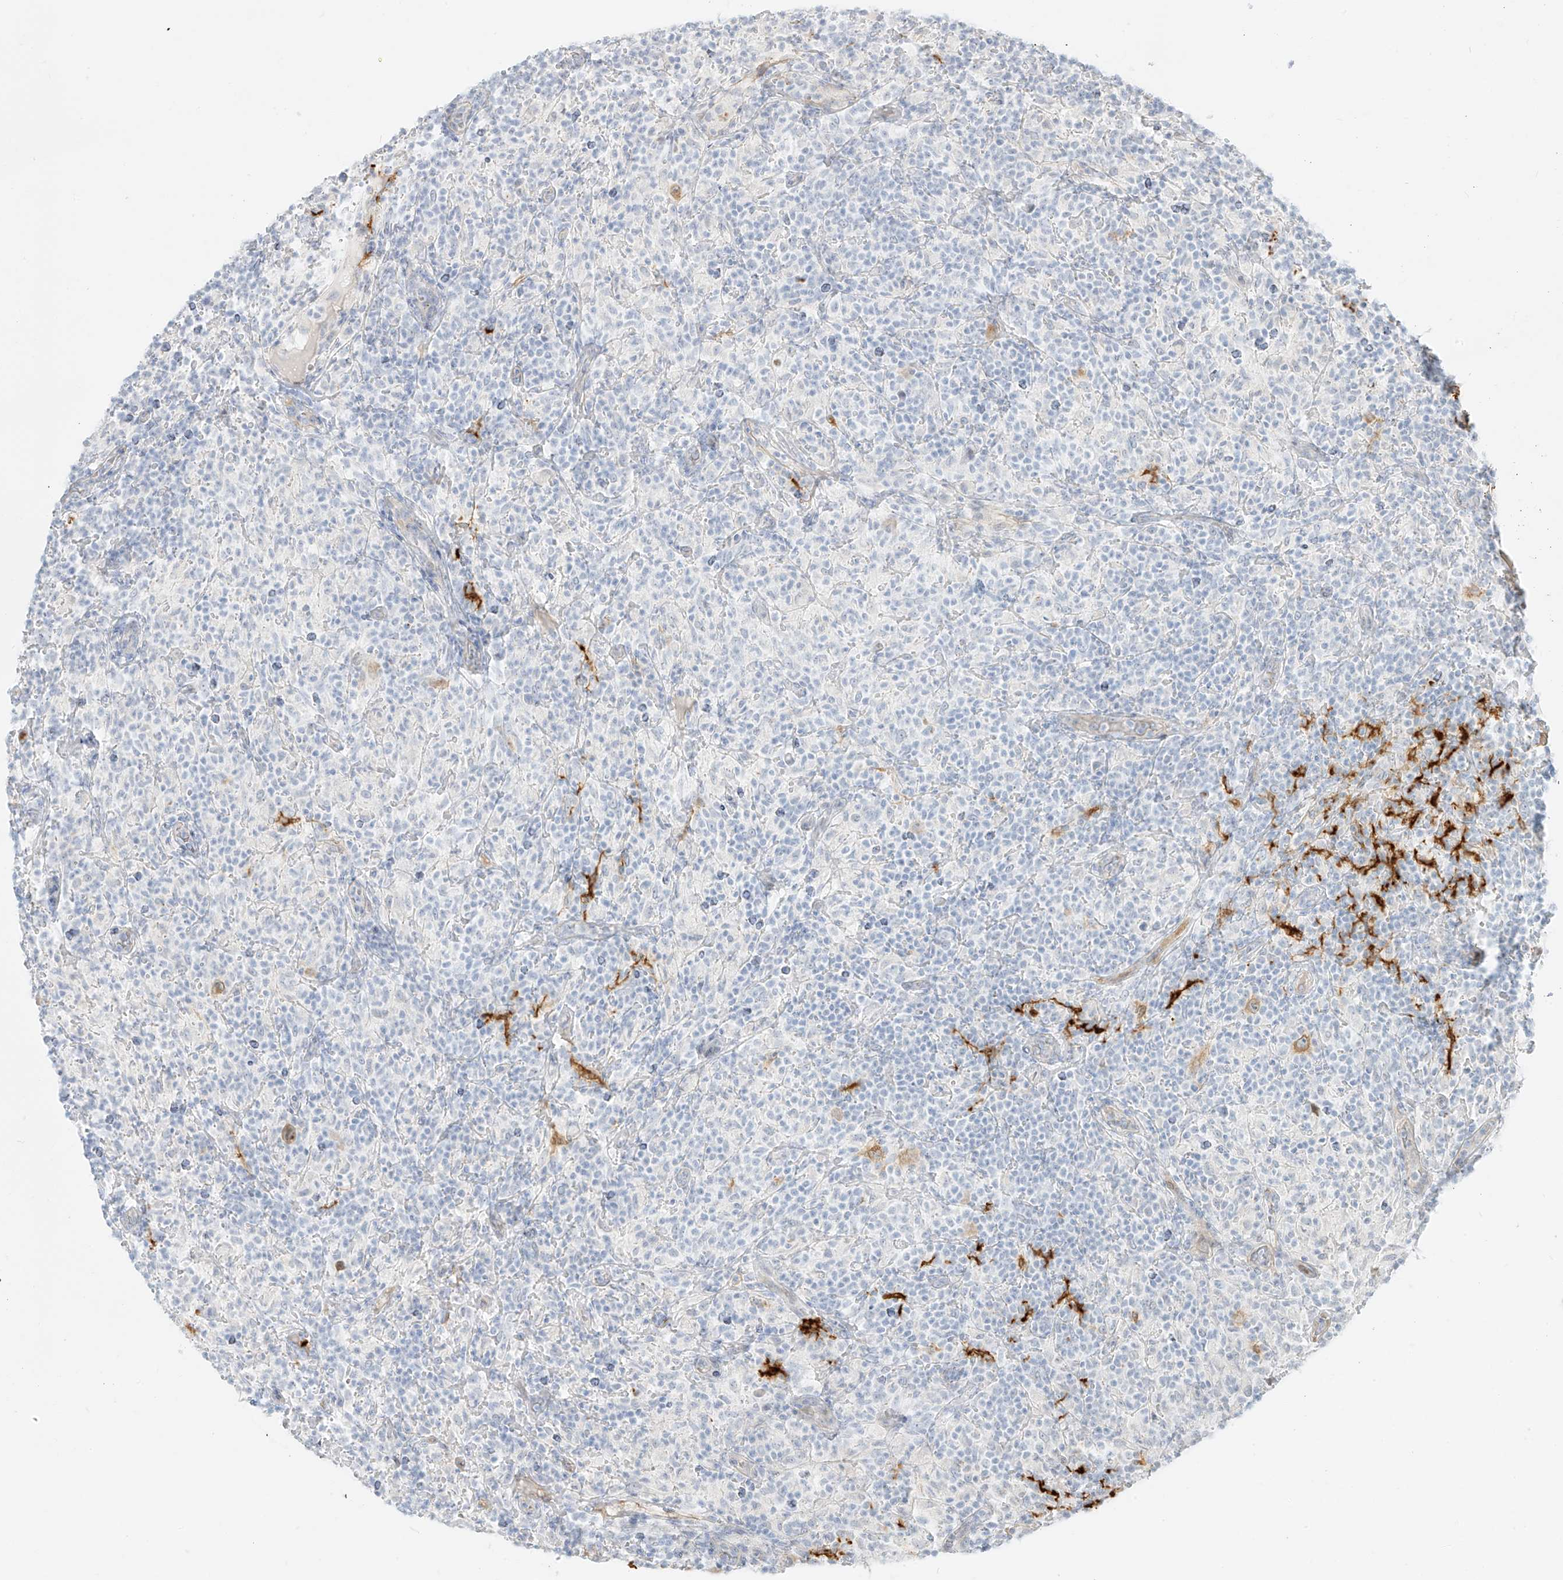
{"staining": {"intensity": "weak", "quantity": ">75%", "location": "cytoplasmic/membranous"}, "tissue": "lymphoma", "cell_type": "Tumor cells", "image_type": "cancer", "snomed": [{"axis": "morphology", "description": "Hodgkin's disease, NOS"}, {"axis": "topography", "description": "Lymph node"}], "caption": "Weak cytoplasmic/membranous staining for a protein is appreciated in about >75% of tumor cells of Hodgkin's disease using immunohistochemistry (IHC).", "gene": "NHSL1", "patient": {"sex": "male", "age": 70}}